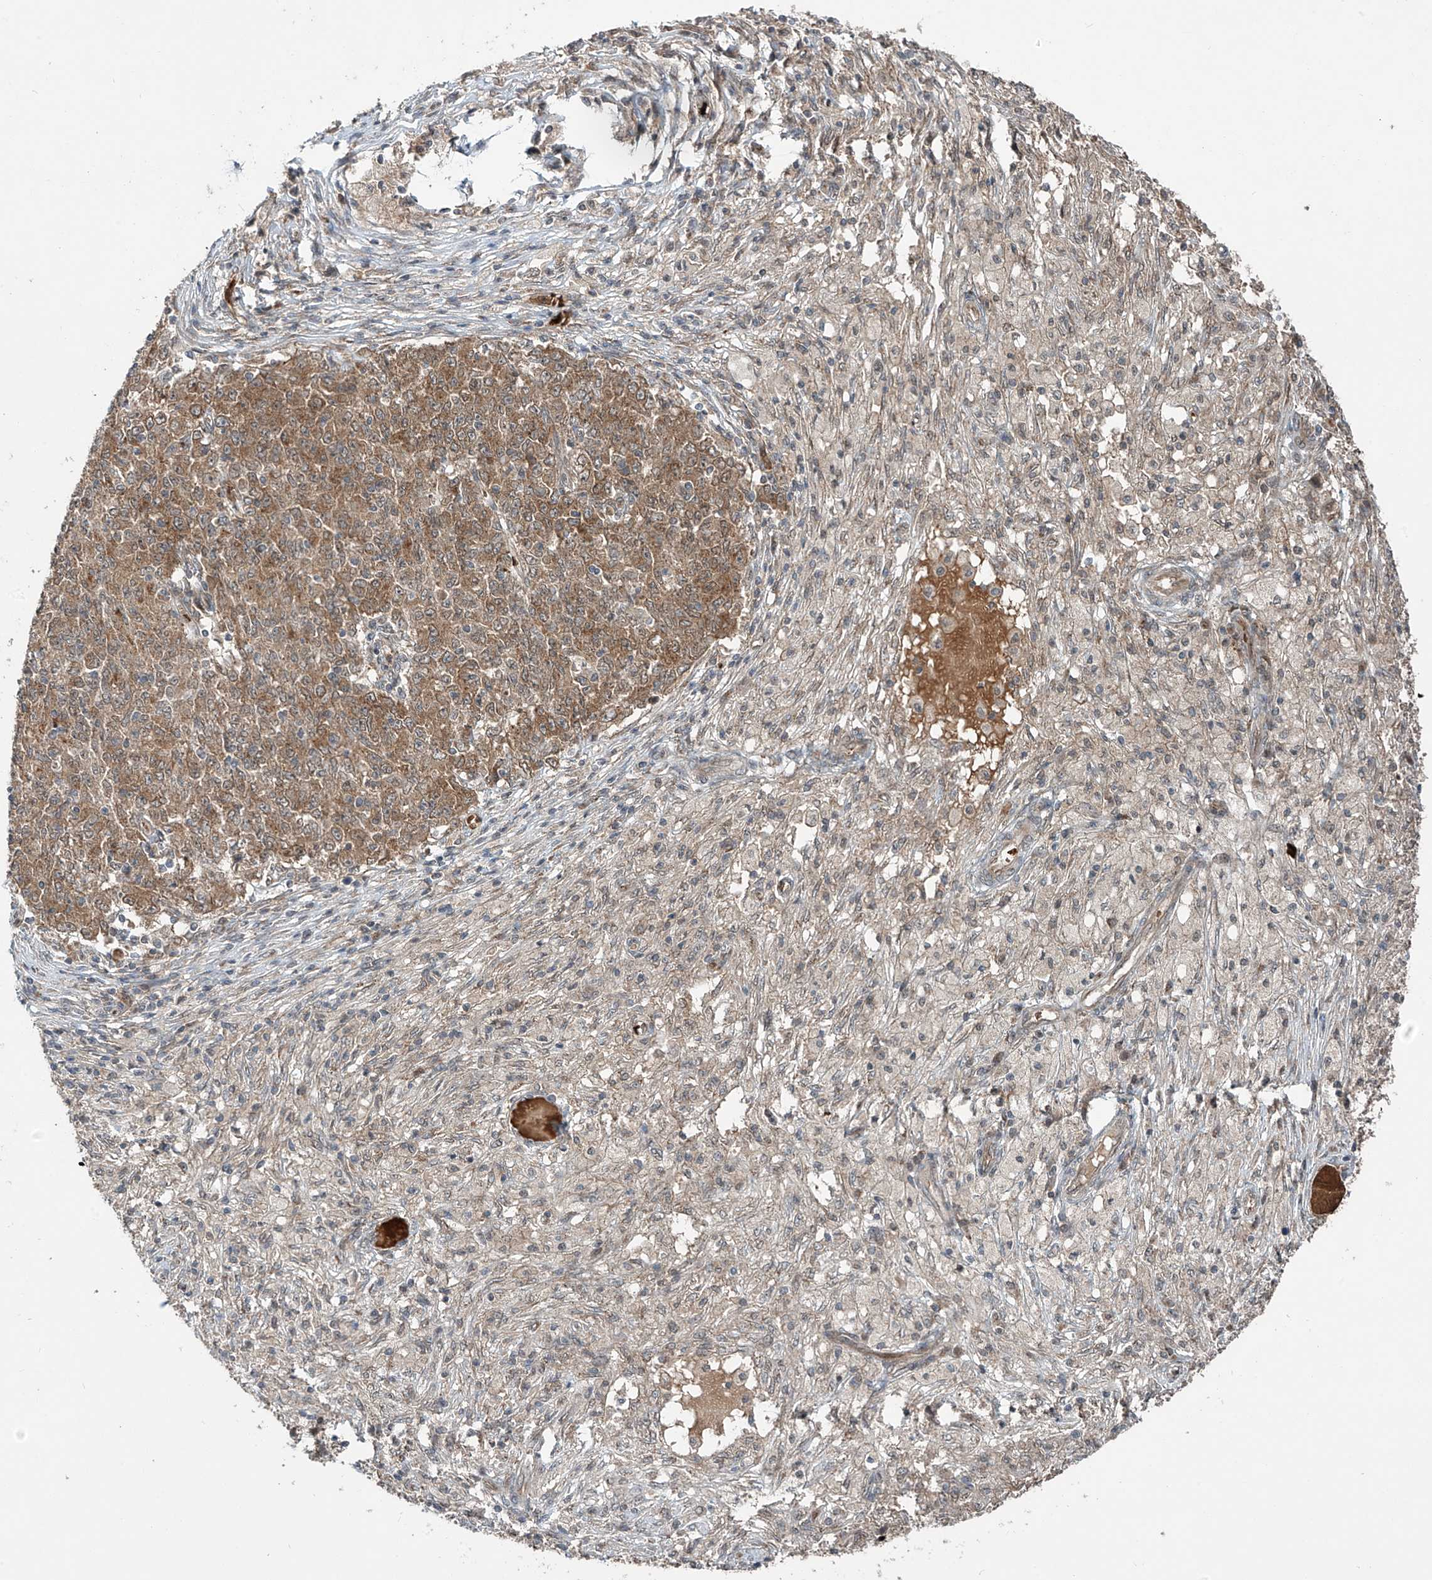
{"staining": {"intensity": "moderate", "quantity": ">75%", "location": "cytoplasmic/membranous,nuclear"}, "tissue": "ovarian cancer", "cell_type": "Tumor cells", "image_type": "cancer", "snomed": [{"axis": "morphology", "description": "Carcinoma, endometroid"}, {"axis": "topography", "description": "Ovary"}], "caption": "Immunohistochemistry photomicrograph of neoplastic tissue: ovarian endometroid carcinoma stained using IHC displays medium levels of moderate protein expression localized specifically in the cytoplasmic/membranous and nuclear of tumor cells, appearing as a cytoplasmic/membranous and nuclear brown color.", "gene": "ZDHHC9", "patient": {"sex": "female", "age": 42}}